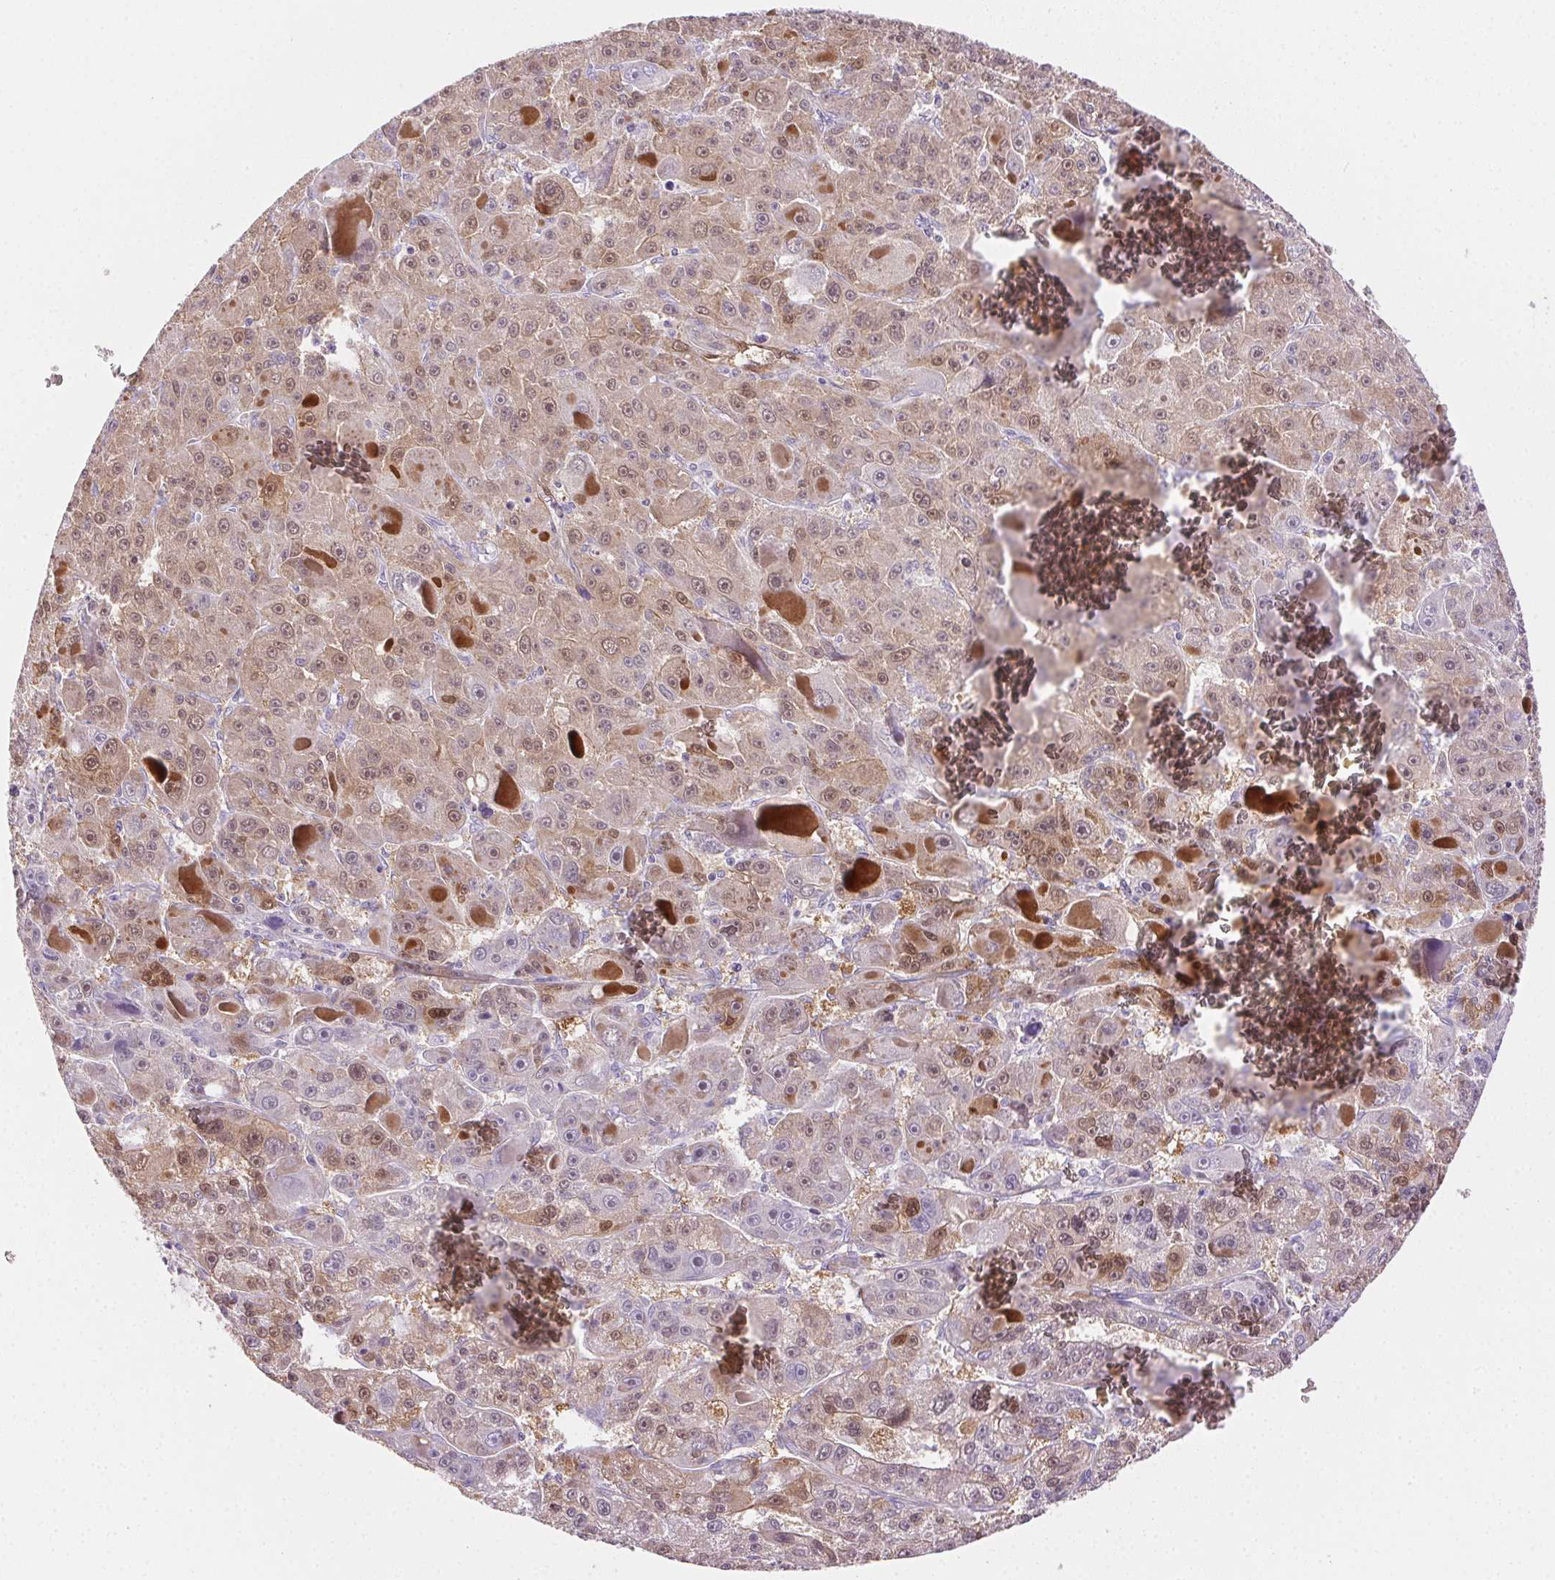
{"staining": {"intensity": "weak", "quantity": "25%-75%", "location": "cytoplasmic/membranous,nuclear"}, "tissue": "liver cancer", "cell_type": "Tumor cells", "image_type": "cancer", "snomed": [{"axis": "morphology", "description": "Carcinoma, Hepatocellular, NOS"}, {"axis": "topography", "description": "Liver"}], "caption": "This image displays liver hepatocellular carcinoma stained with immunohistochemistry to label a protein in brown. The cytoplasmic/membranous and nuclear of tumor cells show weak positivity for the protein. Nuclei are counter-stained blue.", "gene": "TMEM45A", "patient": {"sex": "male", "age": 76}}